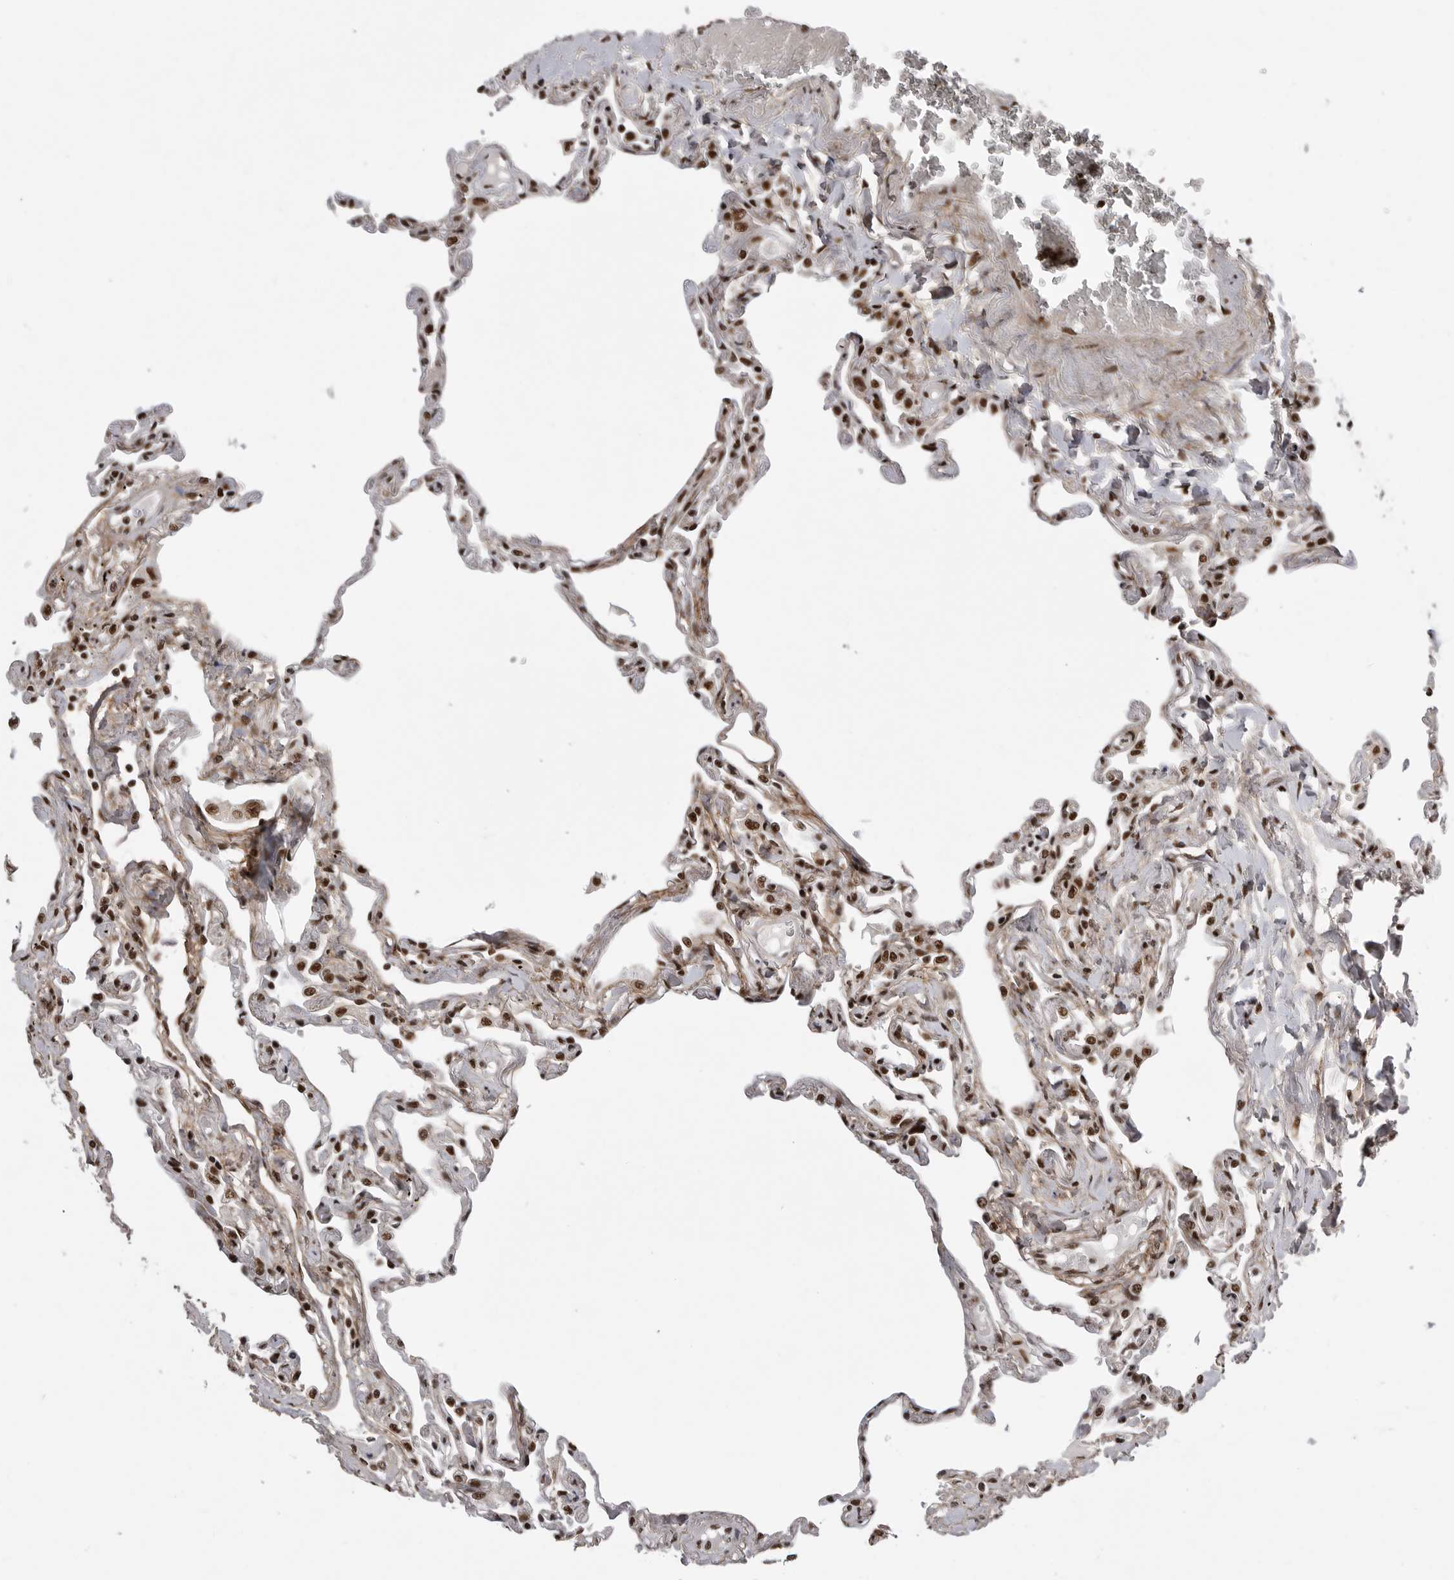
{"staining": {"intensity": "strong", "quantity": ">75%", "location": "nuclear"}, "tissue": "lung", "cell_type": "Alveolar cells", "image_type": "normal", "snomed": [{"axis": "morphology", "description": "Normal tissue, NOS"}, {"axis": "topography", "description": "Lung"}], "caption": "About >75% of alveolar cells in benign human lung display strong nuclear protein expression as visualized by brown immunohistochemical staining.", "gene": "PPP1R8", "patient": {"sex": "female", "age": 67}}